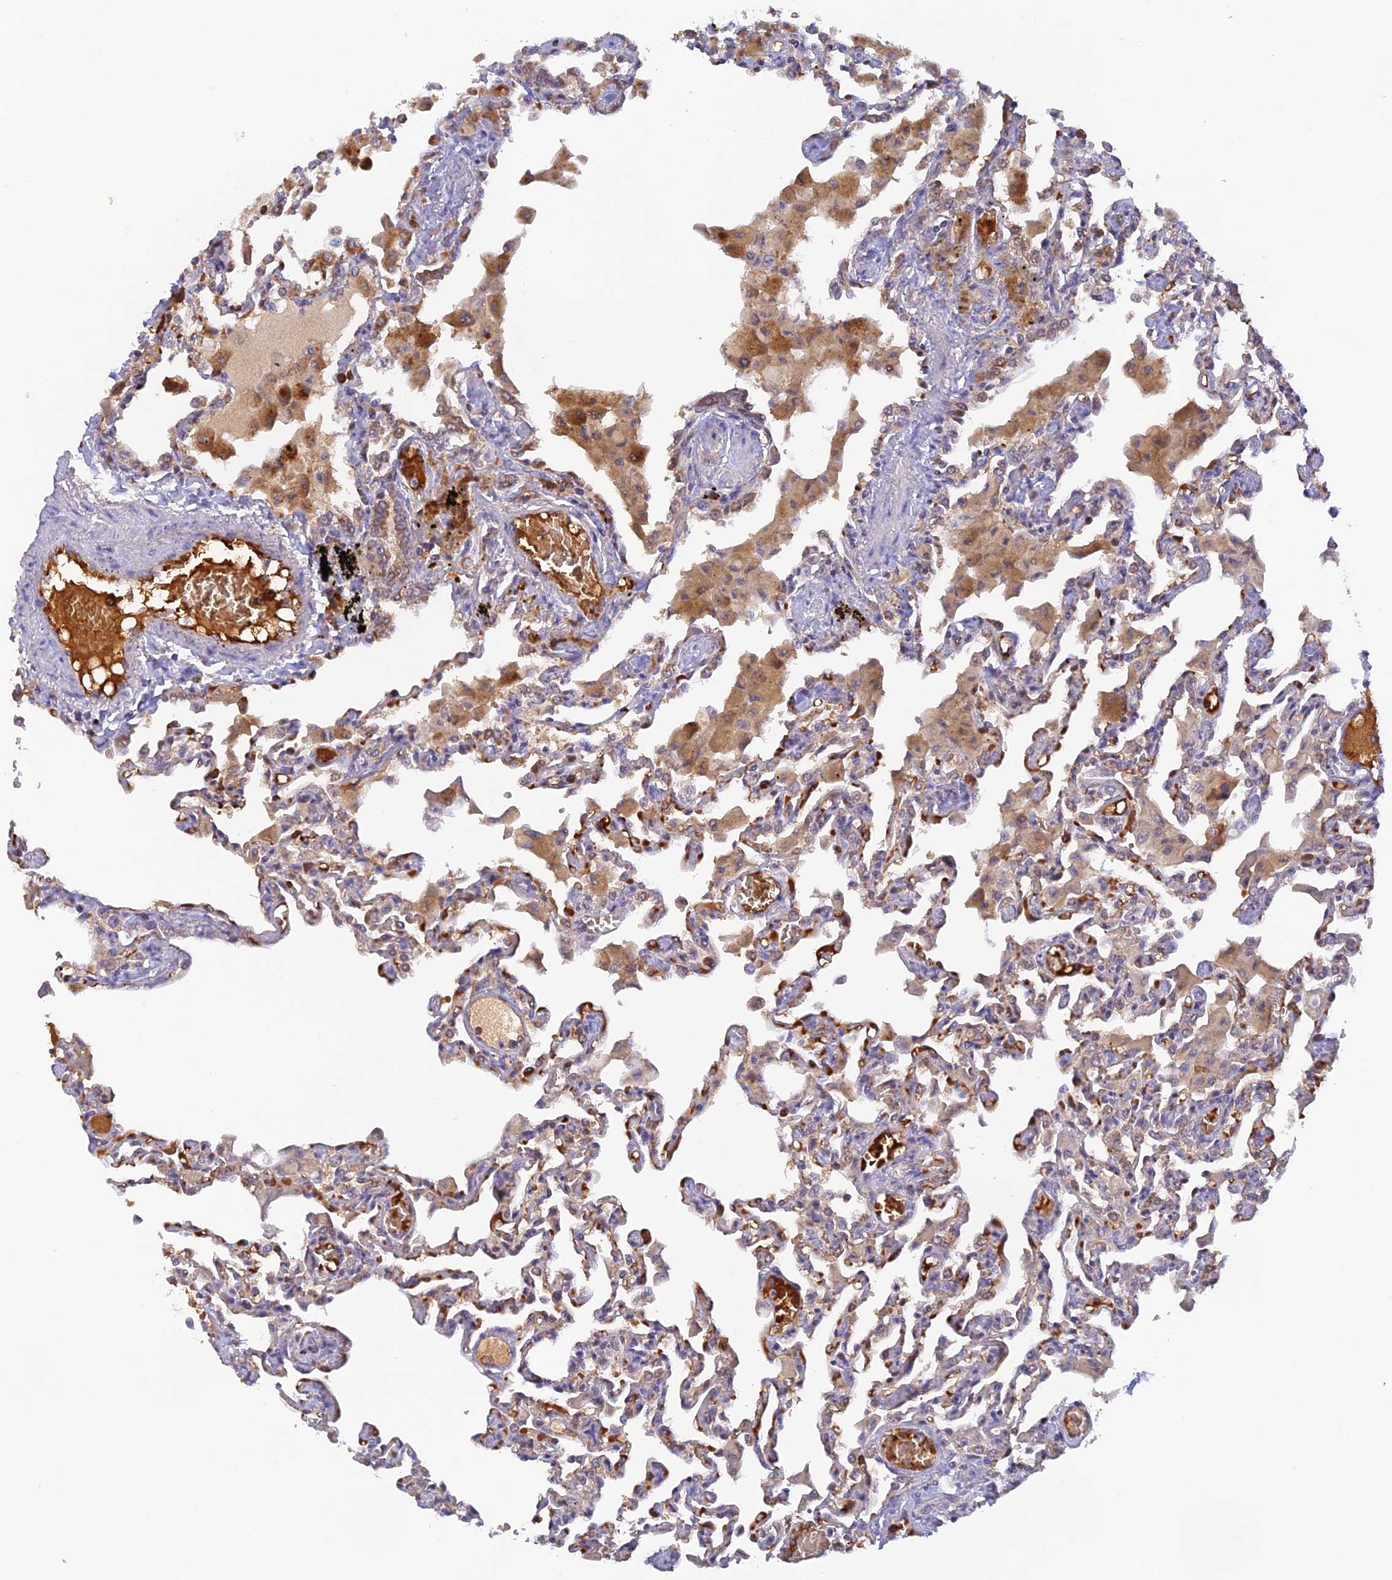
{"staining": {"intensity": "strong", "quantity": "<25%", "location": "cytoplasmic/membranous"}, "tissue": "lung", "cell_type": "Alveolar cells", "image_type": "normal", "snomed": [{"axis": "morphology", "description": "Normal tissue, NOS"}, {"axis": "topography", "description": "Bronchus"}, {"axis": "topography", "description": "Lung"}], "caption": "Lung stained with IHC reveals strong cytoplasmic/membranous positivity in about <25% of alveolar cells.", "gene": "HDHD2", "patient": {"sex": "female", "age": 49}}